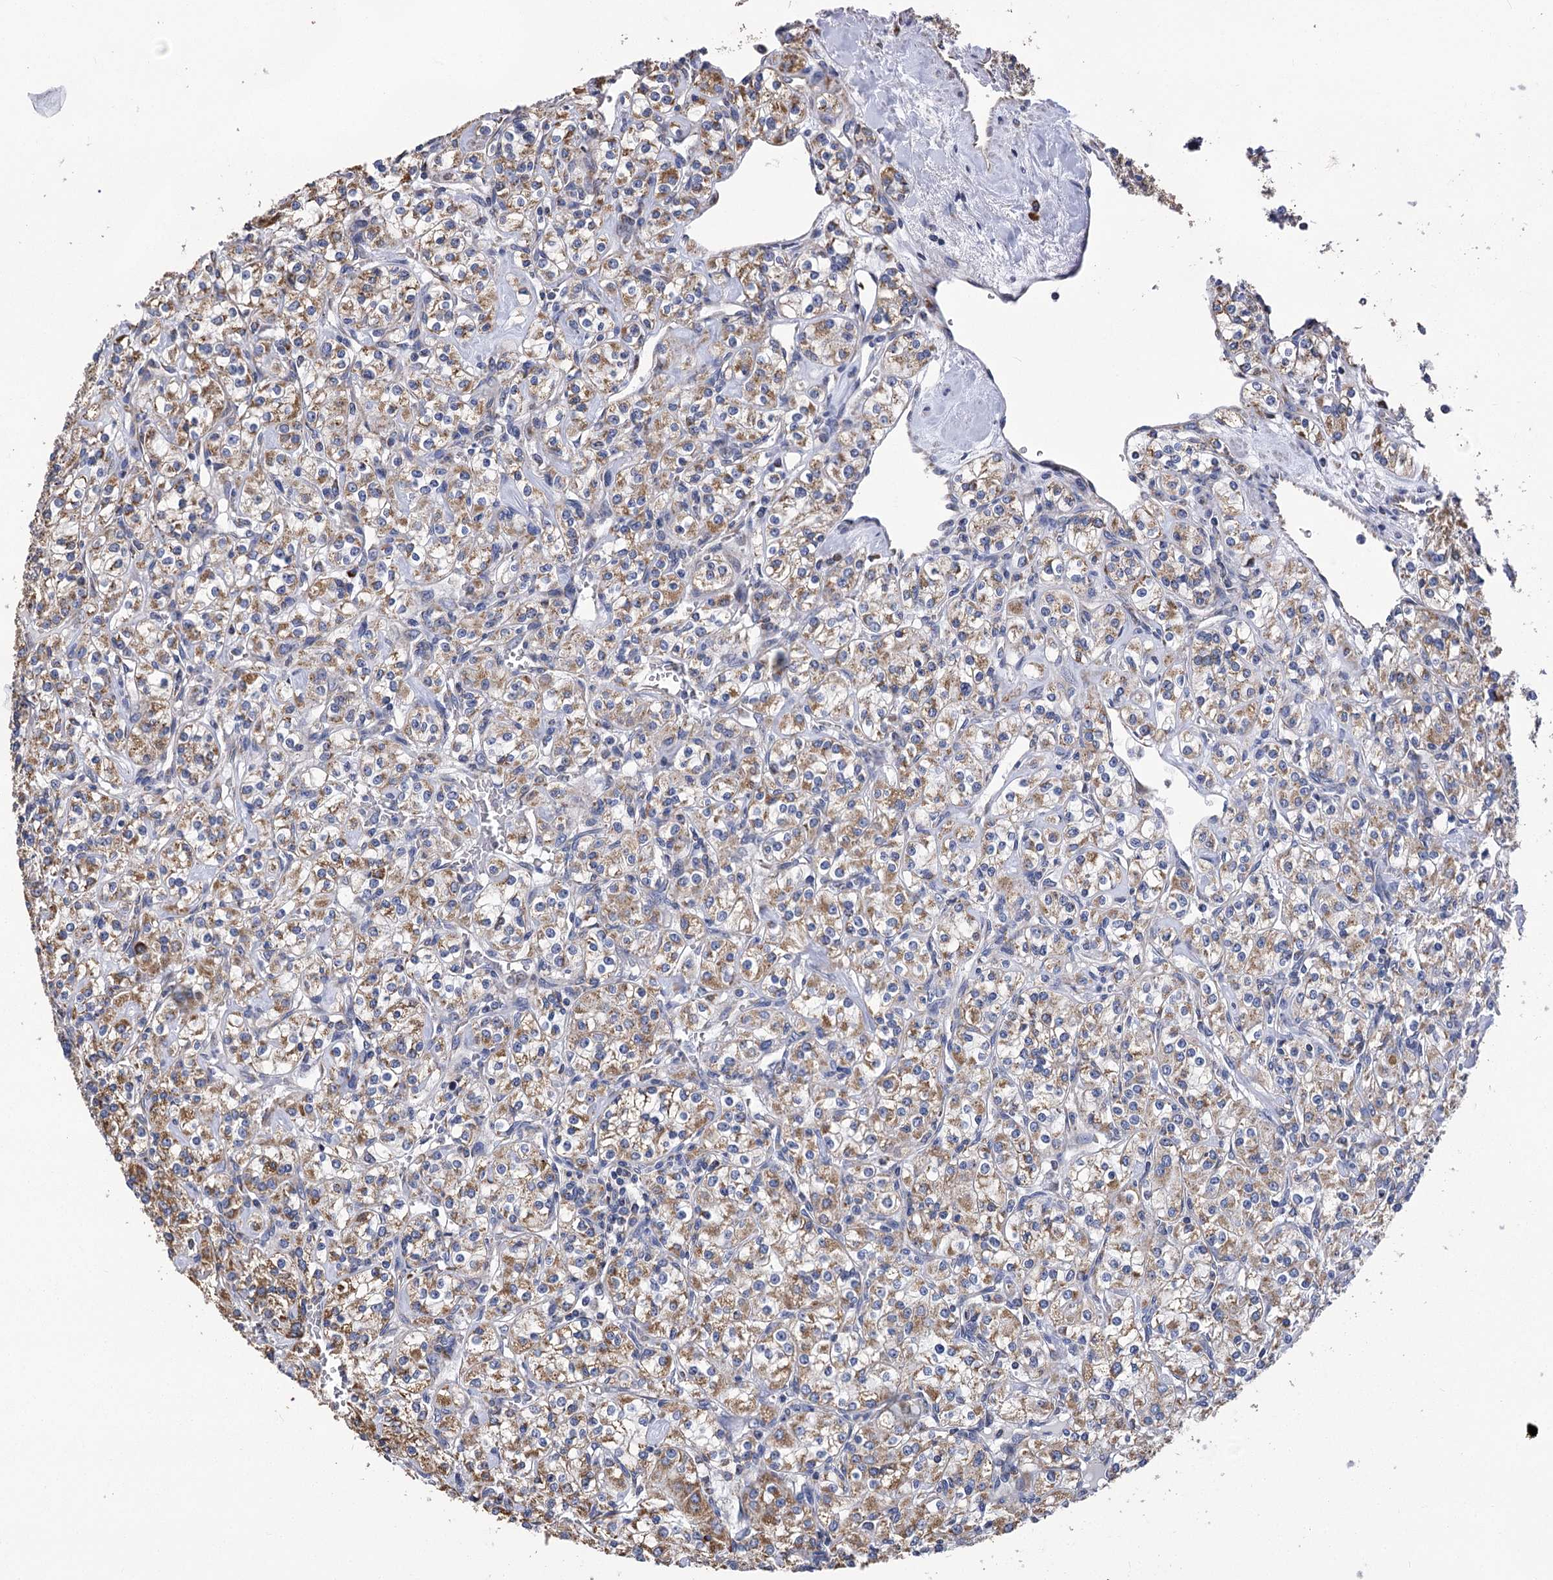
{"staining": {"intensity": "moderate", "quantity": ">75%", "location": "cytoplasmic/membranous"}, "tissue": "renal cancer", "cell_type": "Tumor cells", "image_type": "cancer", "snomed": [{"axis": "morphology", "description": "Adenocarcinoma, NOS"}, {"axis": "topography", "description": "Kidney"}], "caption": "Immunohistochemistry image of renal cancer stained for a protein (brown), which demonstrates medium levels of moderate cytoplasmic/membranous expression in approximately >75% of tumor cells.", "gene": "CCDC73", "patient": {"sex": "male", "age": 77}}